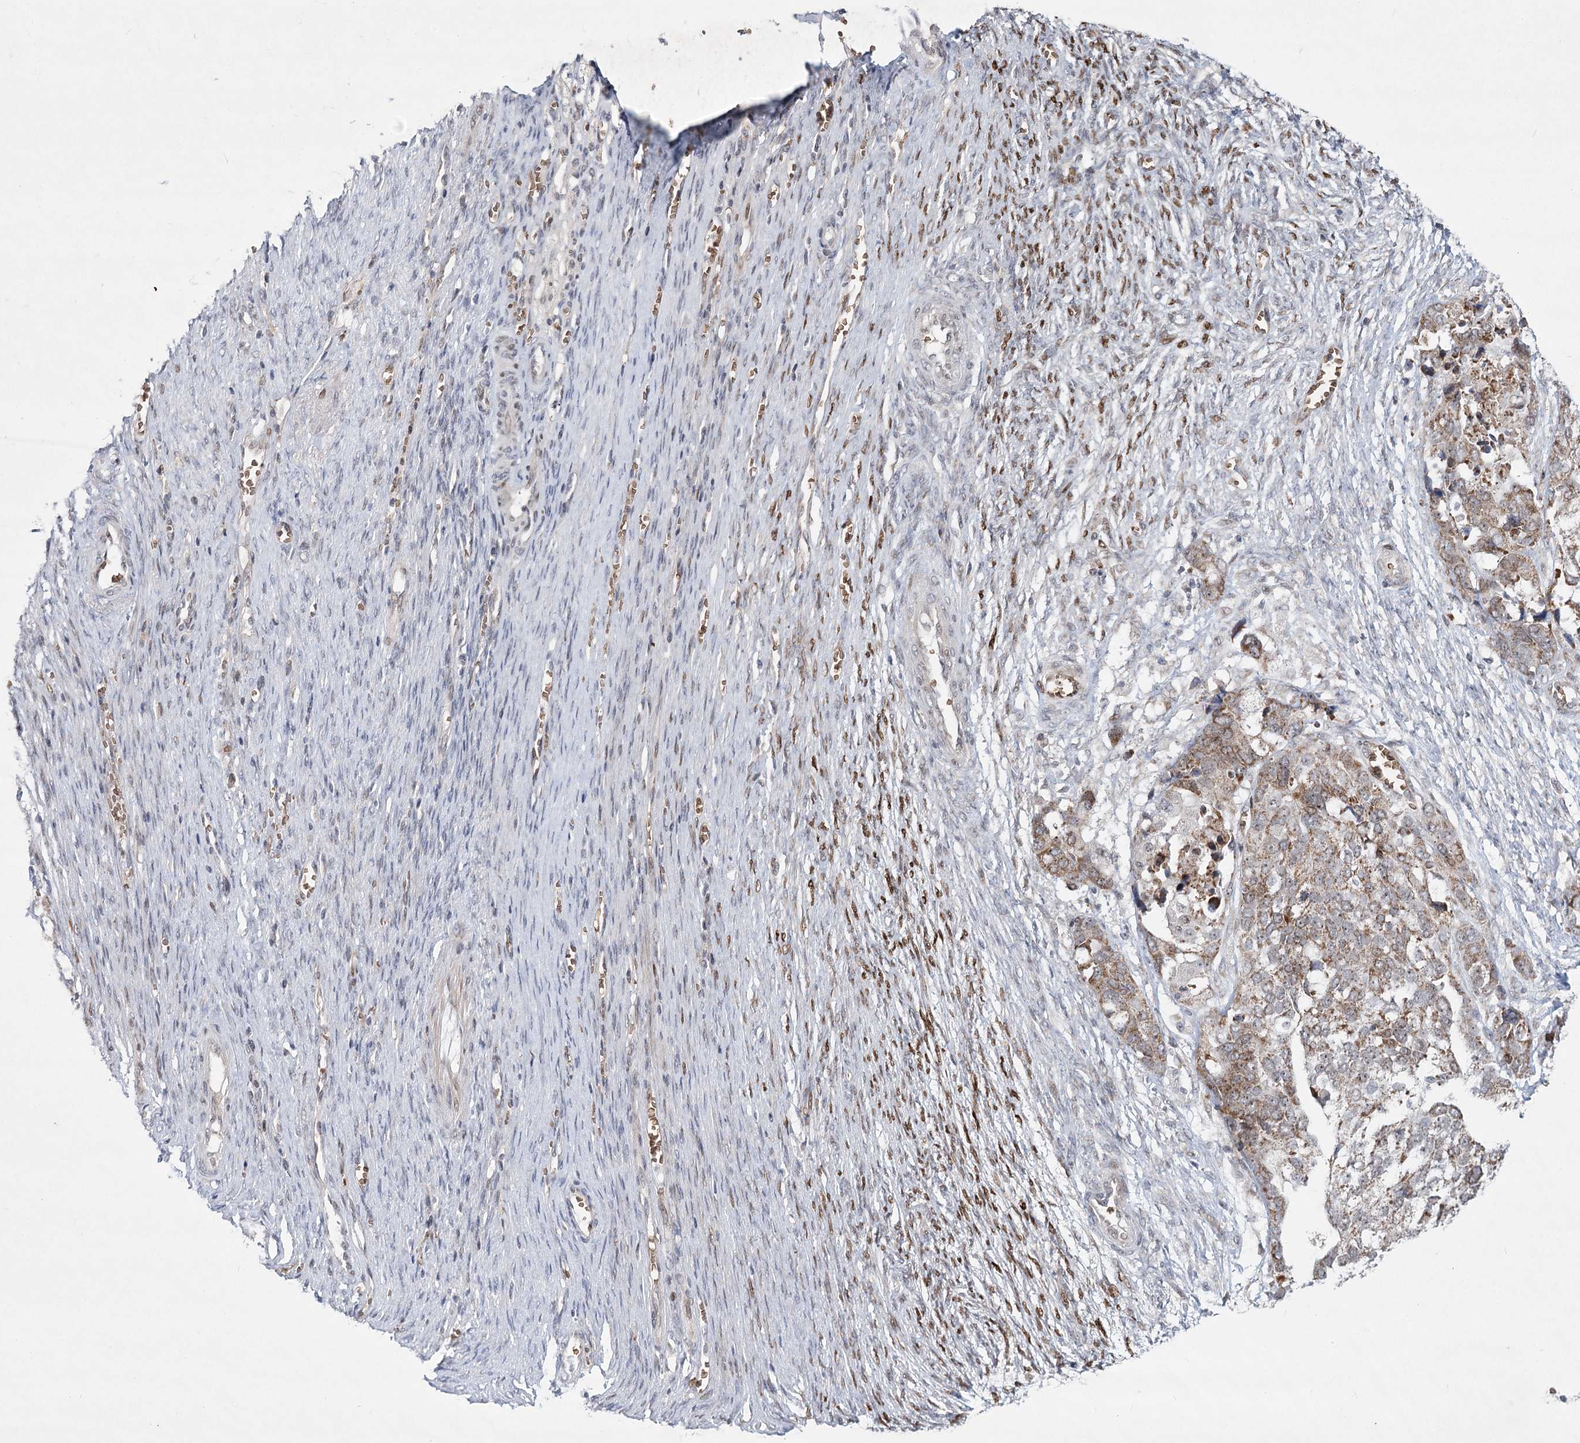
{"staining": {"intensity": "moderate", "quantity": ">75%", "location": "cytoplasmic/membranous"}, "tissue": "ovarian cancer", "cell_type": "Tumor cells", "image_type": "cancer", "snomed": [{"axis": "morphology", "description": "Cystadenocarcinoma, serous, NOS"}, {"axis": "topography", "description": "Ovary"}], "caption": "Immunohistochemical staining of human serous cystadenocarcinoma (ovarian) demonstrates medium levels of moderate cytoplasmic/membranous protein expression in about >75% of tumor cells. The protein is shown in brown color, while the nuclei are stained blue.", "gene": "NSMCE4A", "patient": {"sex": "female", "age": 44}}